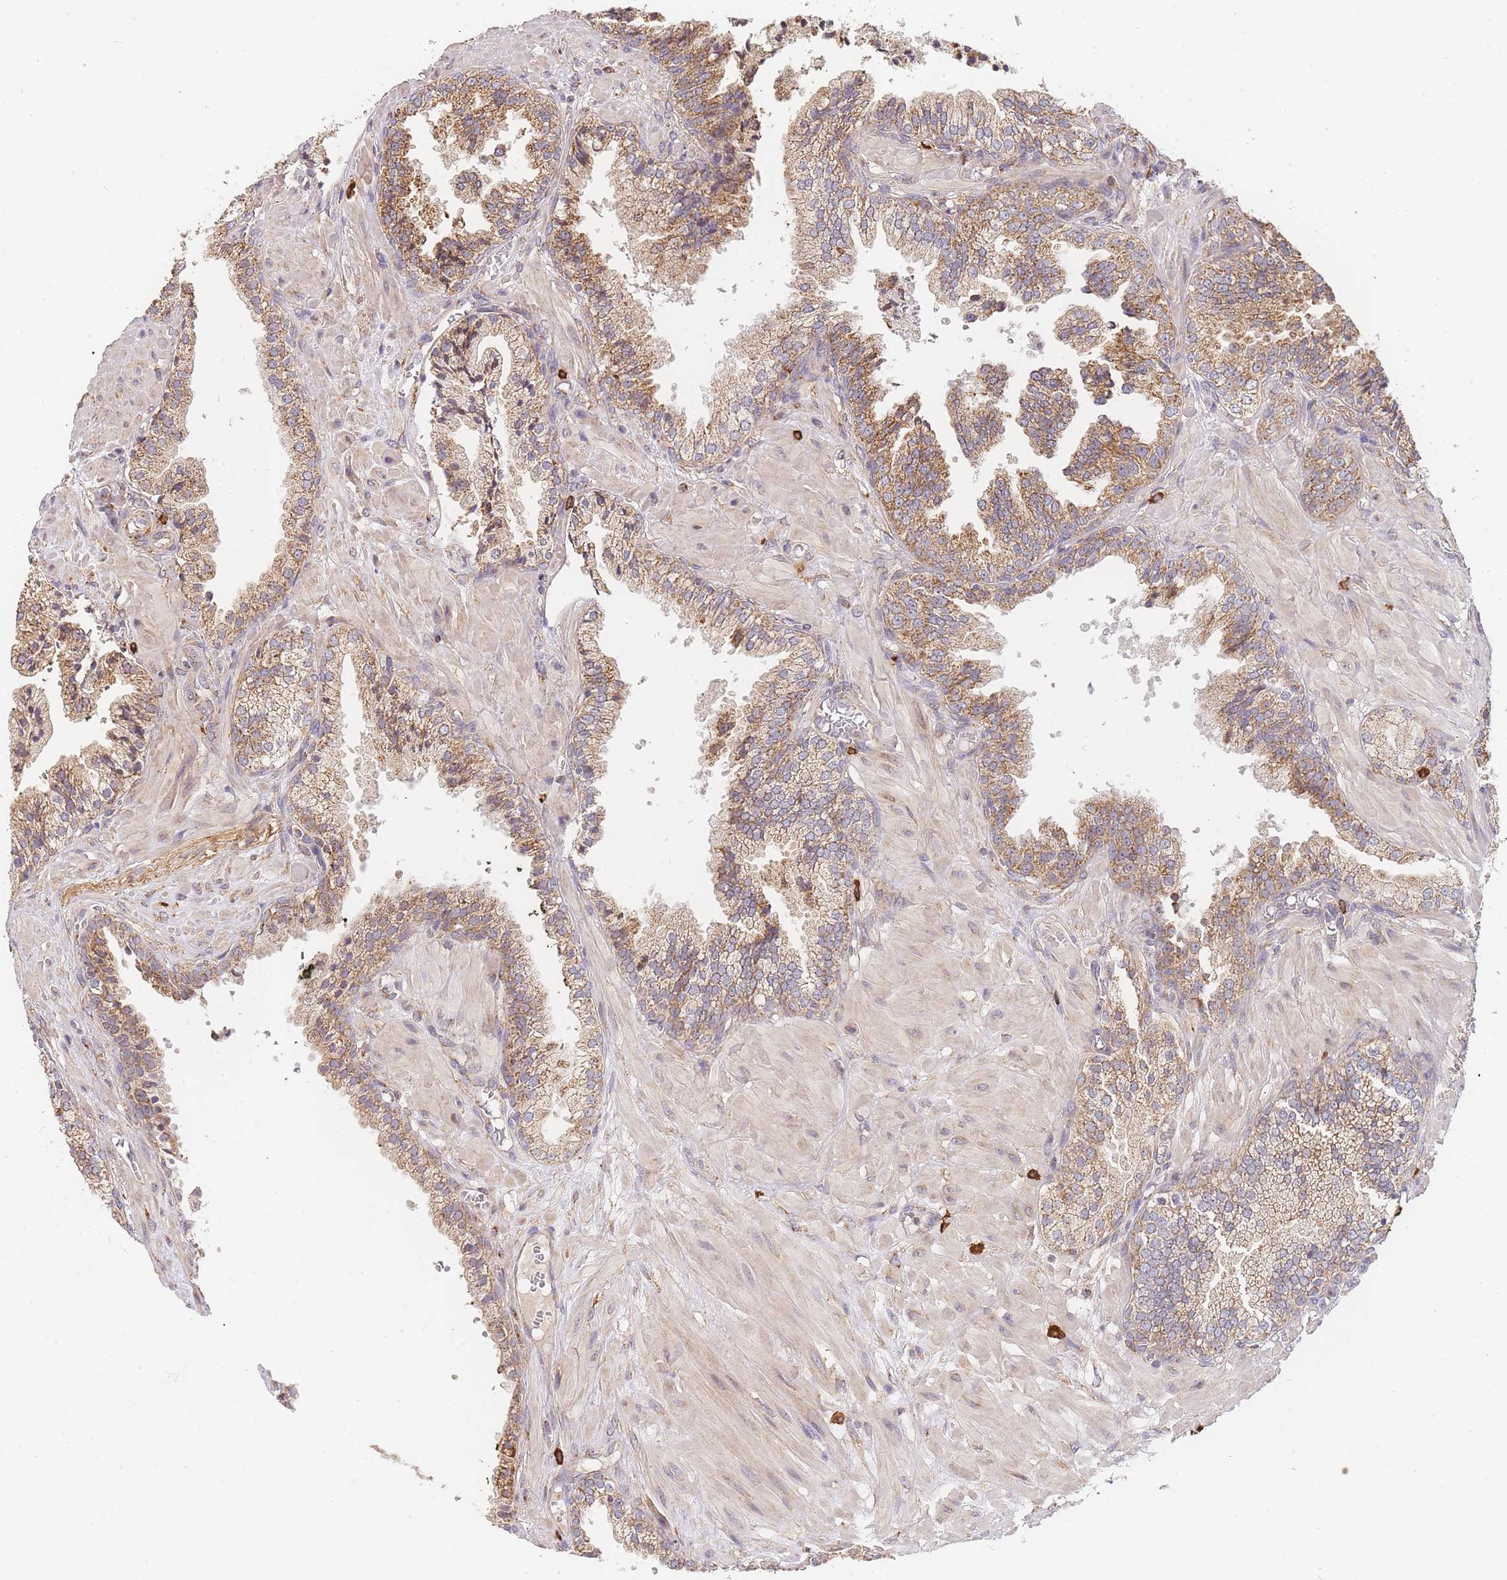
{"staining": {"intensity": "moderate", "quantity": ">75%", "location": "cytoplasmic/membranous"}, "tissue": "prostate cancer", "cell_type": "Tumor cells", "image_type": "cancer", "snomed": [{"axis": "morphology", "description": "Adenocarcinoma, High grade"}, {"axis": "topography", "description": "Prostate"}], "caption": "An image of human prostate high-grade adenocarcinoma stained for a protein exhibits moderate cytoplasmic/membranous brown staining in tumor cells. The protein of interest is shown in brown color, while the nuclei are stained blue.", "gene": "ADCY9", "patient": {"sex": "male", "age": 71}}